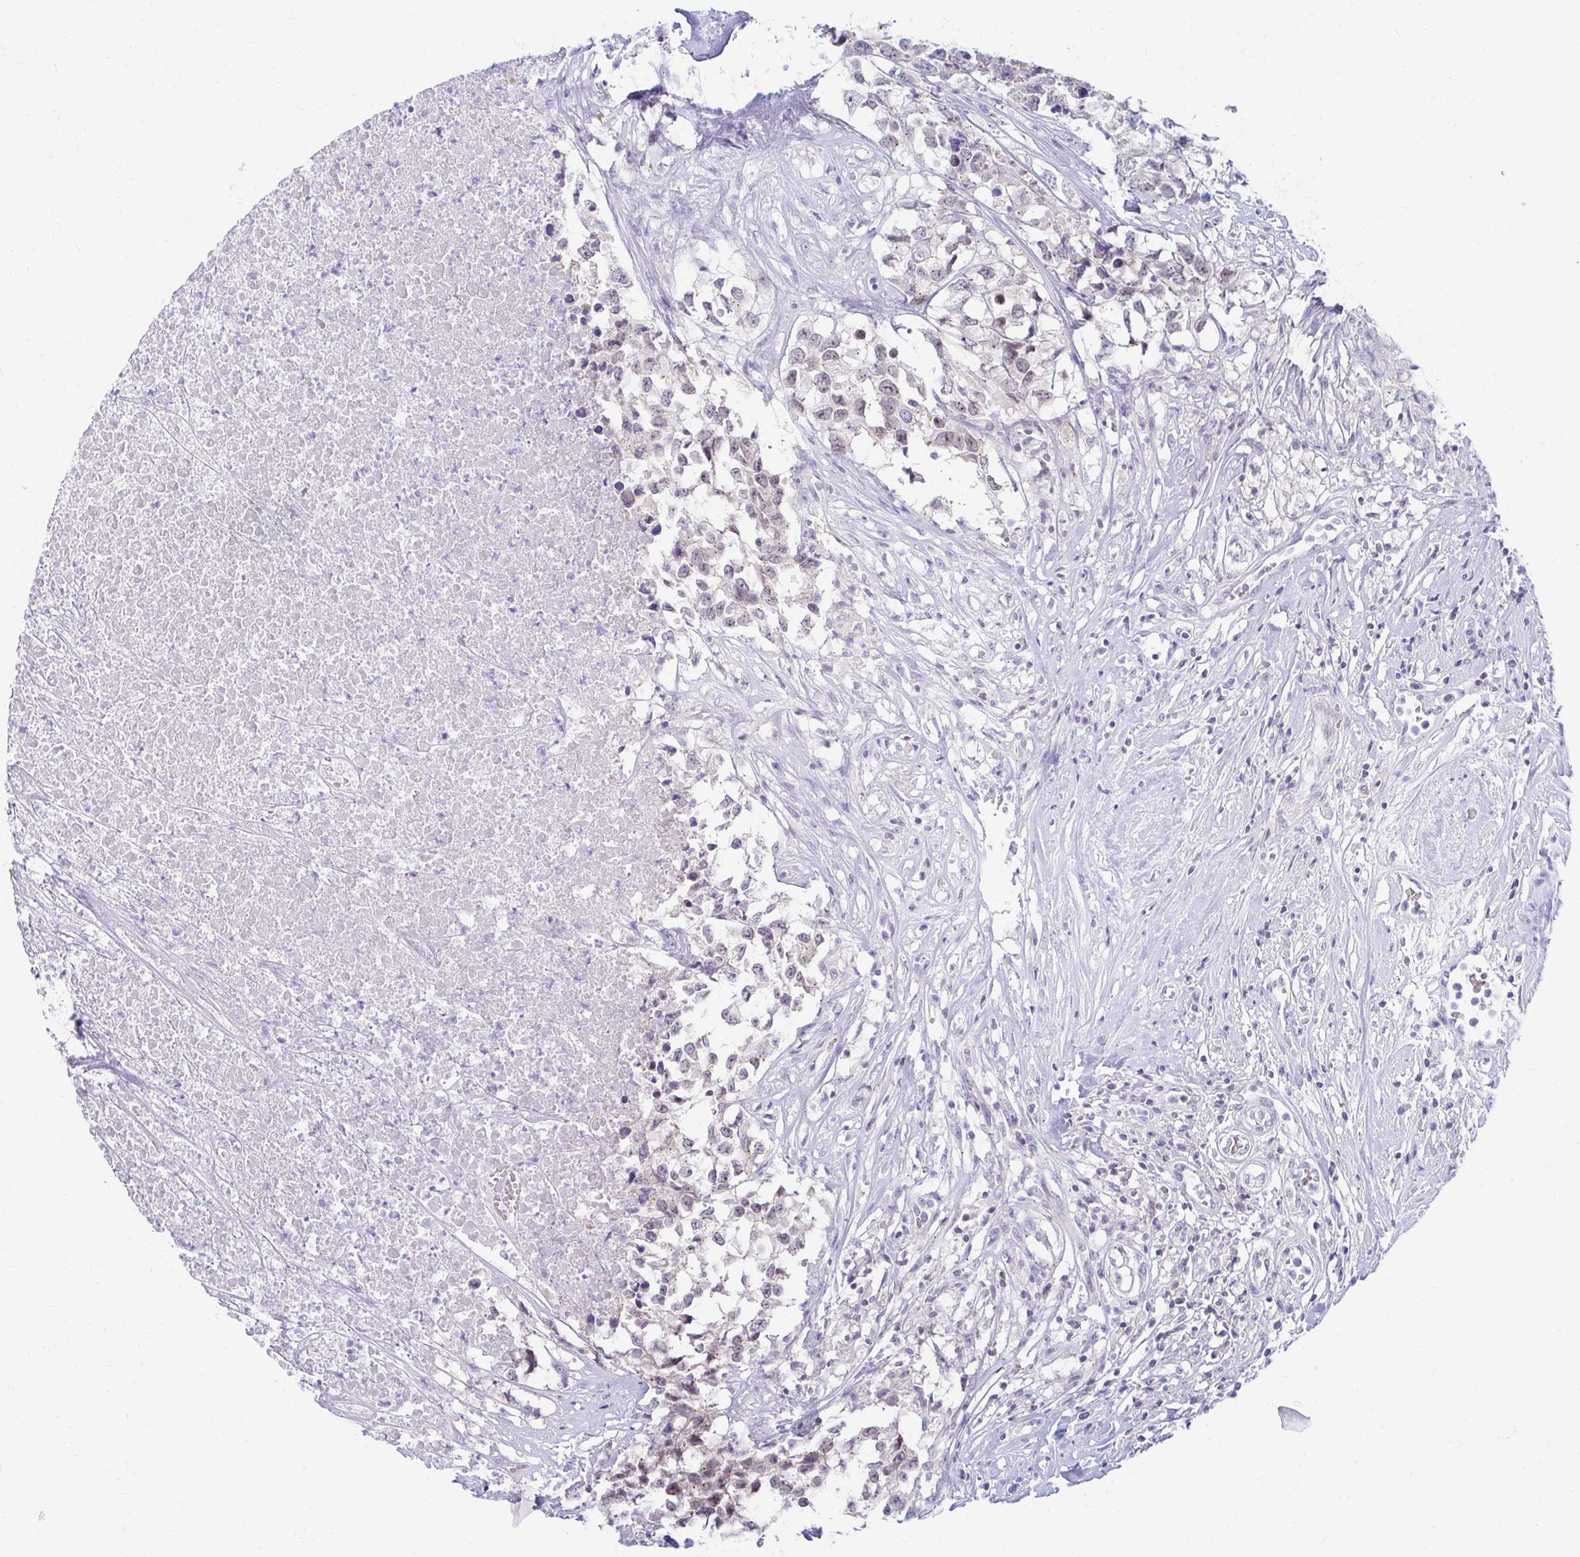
{"staining": {"intensity": "weak", "quantity": ">75%", "location": "nuclear"}, "tissue": "testis cancer", "cell_type": "Tumor cells", "image_type": "cancer", "snomed": [{"axis": "morphology", "description": "Carcinoma, Embryonal, NOS"}, {"axis": "topography", "description": "Testis"}], "caption": "Immunohistochemical staining of testis embryonal carcinoma reveals low levels of weak nuclear positivity in about >75% of tumor cells. (DAB IHC with brightfield microscopy, high magnification).", "gene": "RADIL", "patient": {"sex": "male", "age": 83}}